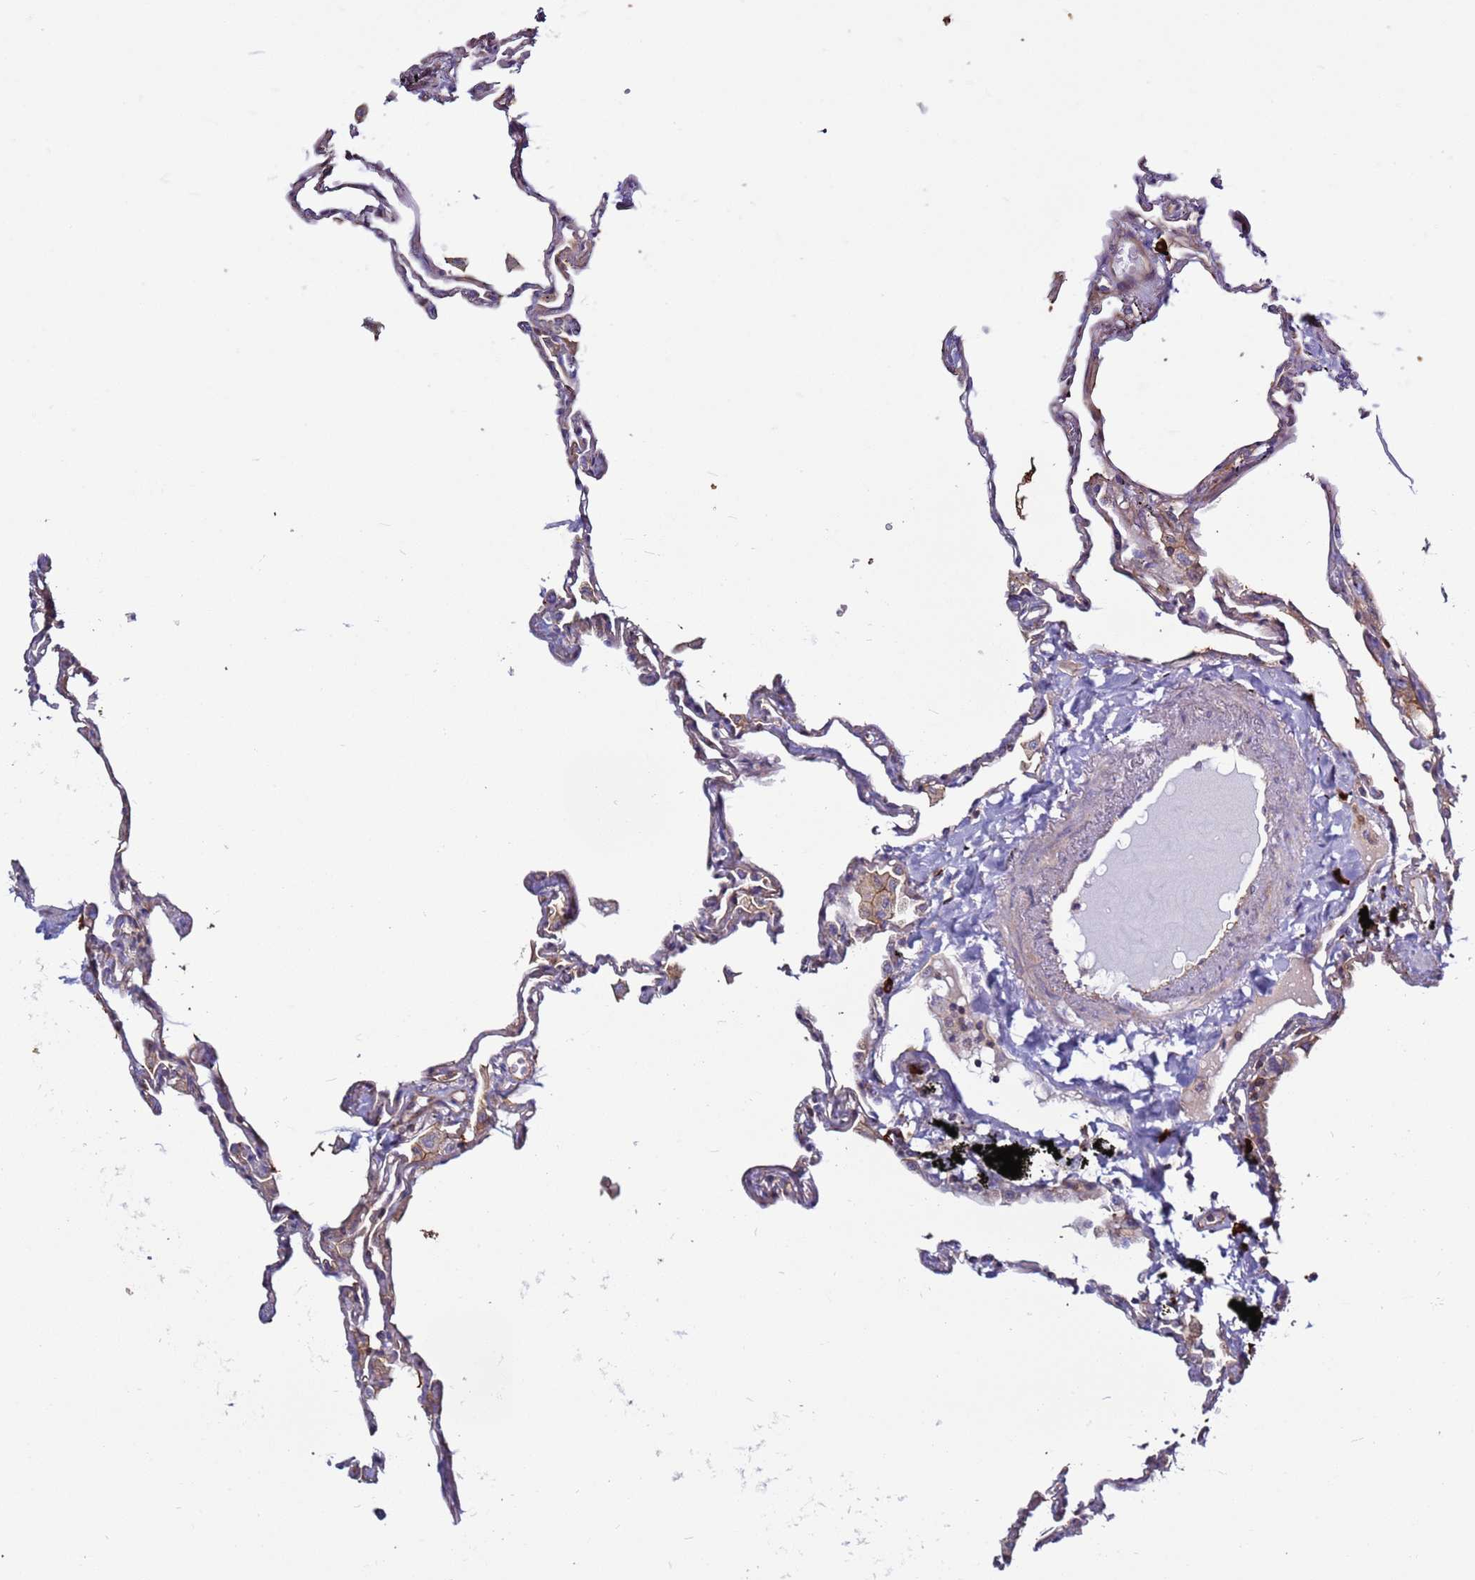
{"staining": {"intensity": "moderate", "quantity": "<25%", "location": "cytoplasmic/membranous"}, "tissue": "lung", "cell_type": "Alveolar cells", "image_type": "normal", "snomed": [{"axis": "morphology", "description": "Normal tissue, NOS"}, {"axis": "topography", "description": "Lung"}], "caption": "Unremarkable lung reveals moderate cytoplasmic/membranous positivity in approximately <25% of alveolar cells, visualized by immunohistochemistry. Immunohistochemistry stains the protein in brown and the nuclei are stained blue.", "gene": "EFCAB8", "patient": {"sex": "female", "age": 67}}